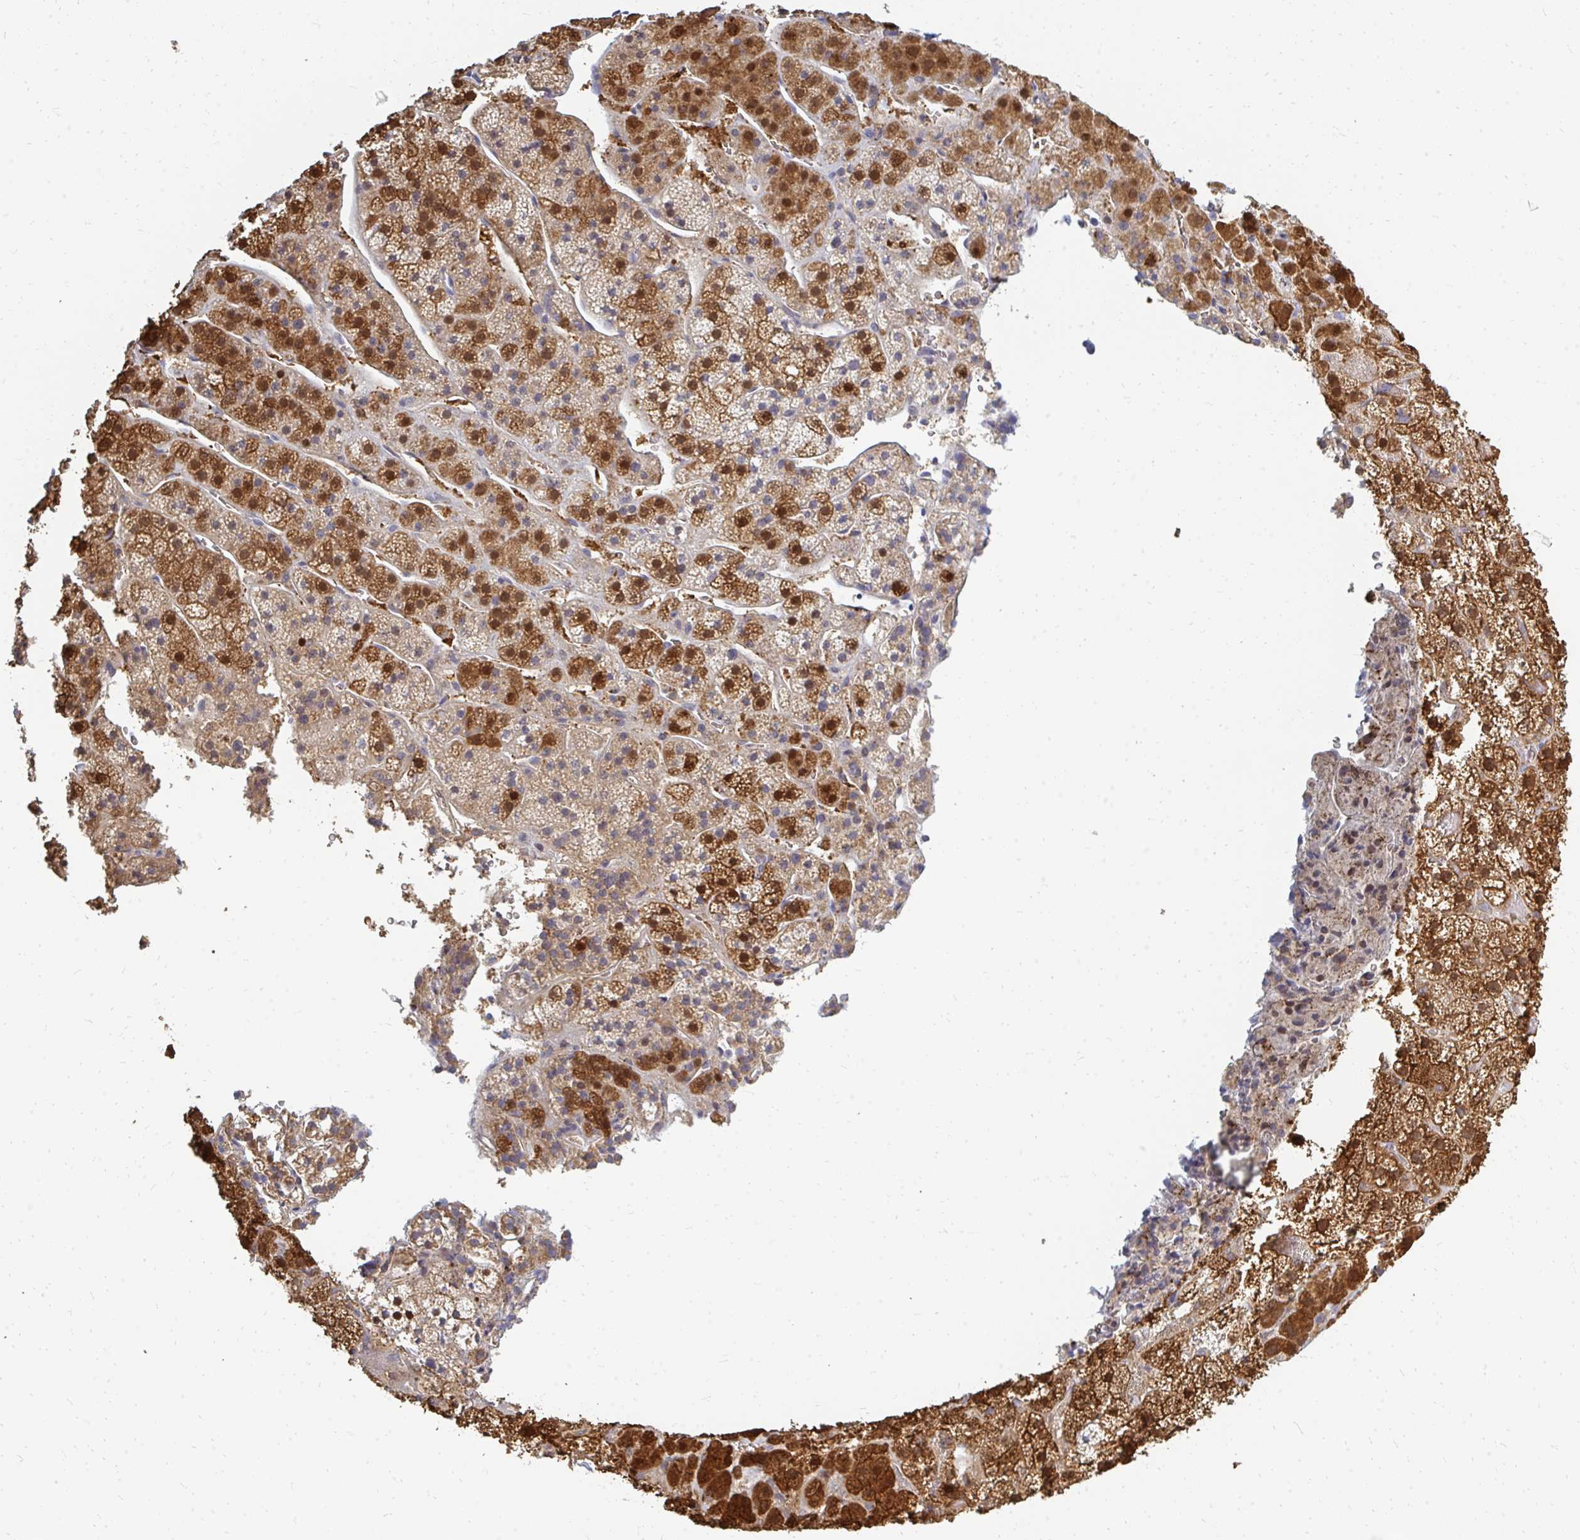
{"staining": {"intensity": "strong", "quantity": ">75%", "location": "cytoplasmic/membranous,nuclear"}, "tissue": "adrenal gland", "cell_type": "Glandular cells", "image_type": "normal", "snomed": [{"axis": "morphology", "description": "Normal tissue, NOS"}, {"axis": "topography", "description": "Adrenal gland"}], "caption": "A brown stain labels strong cytoplasmic/membranous,nuclear staining of a protein in glandular cells of normal adrenal gland.", "gene": "ZNF285", "patient": {"sex": "male", "age": 53}}